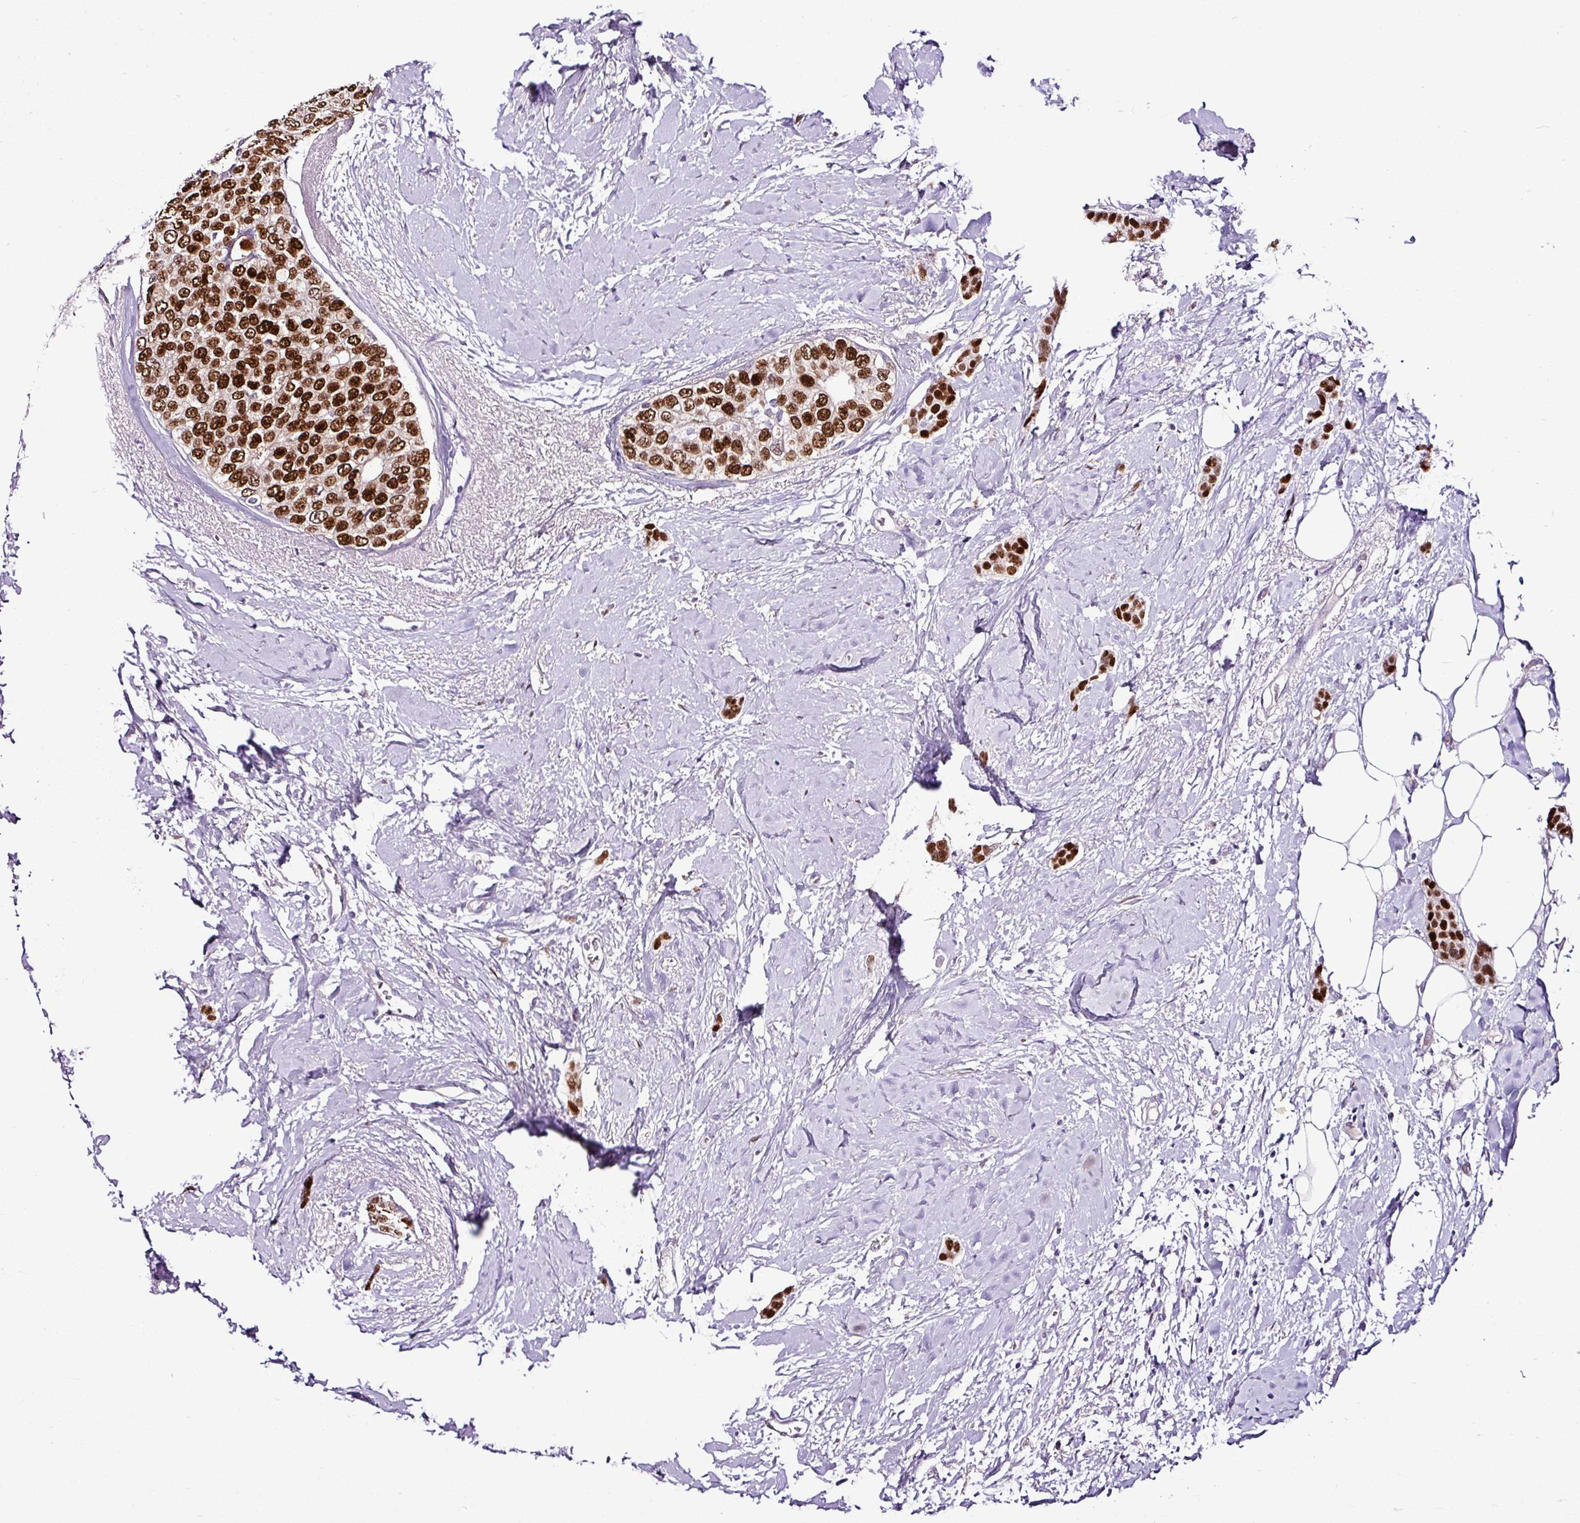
{"staining": {"intensity": "strong", "quantity": ">75%", "location": "nuclear"}, "tissue": "breast cancer", "cell_type": "Tumor cells", "image_type": "cancer", "snomed": [{"axis": "morphology", "description": "Duct carcinoma"}, {"axis": "topography", "description": "Breast"}], "caption": "Immunohistochemical staining of breast intraductal carcinoma shows high levels of strong nuclear positivity in about >75% of tumor cells.", "gene": "ESR1", "patient": {"sex": "female", "age": 72}}